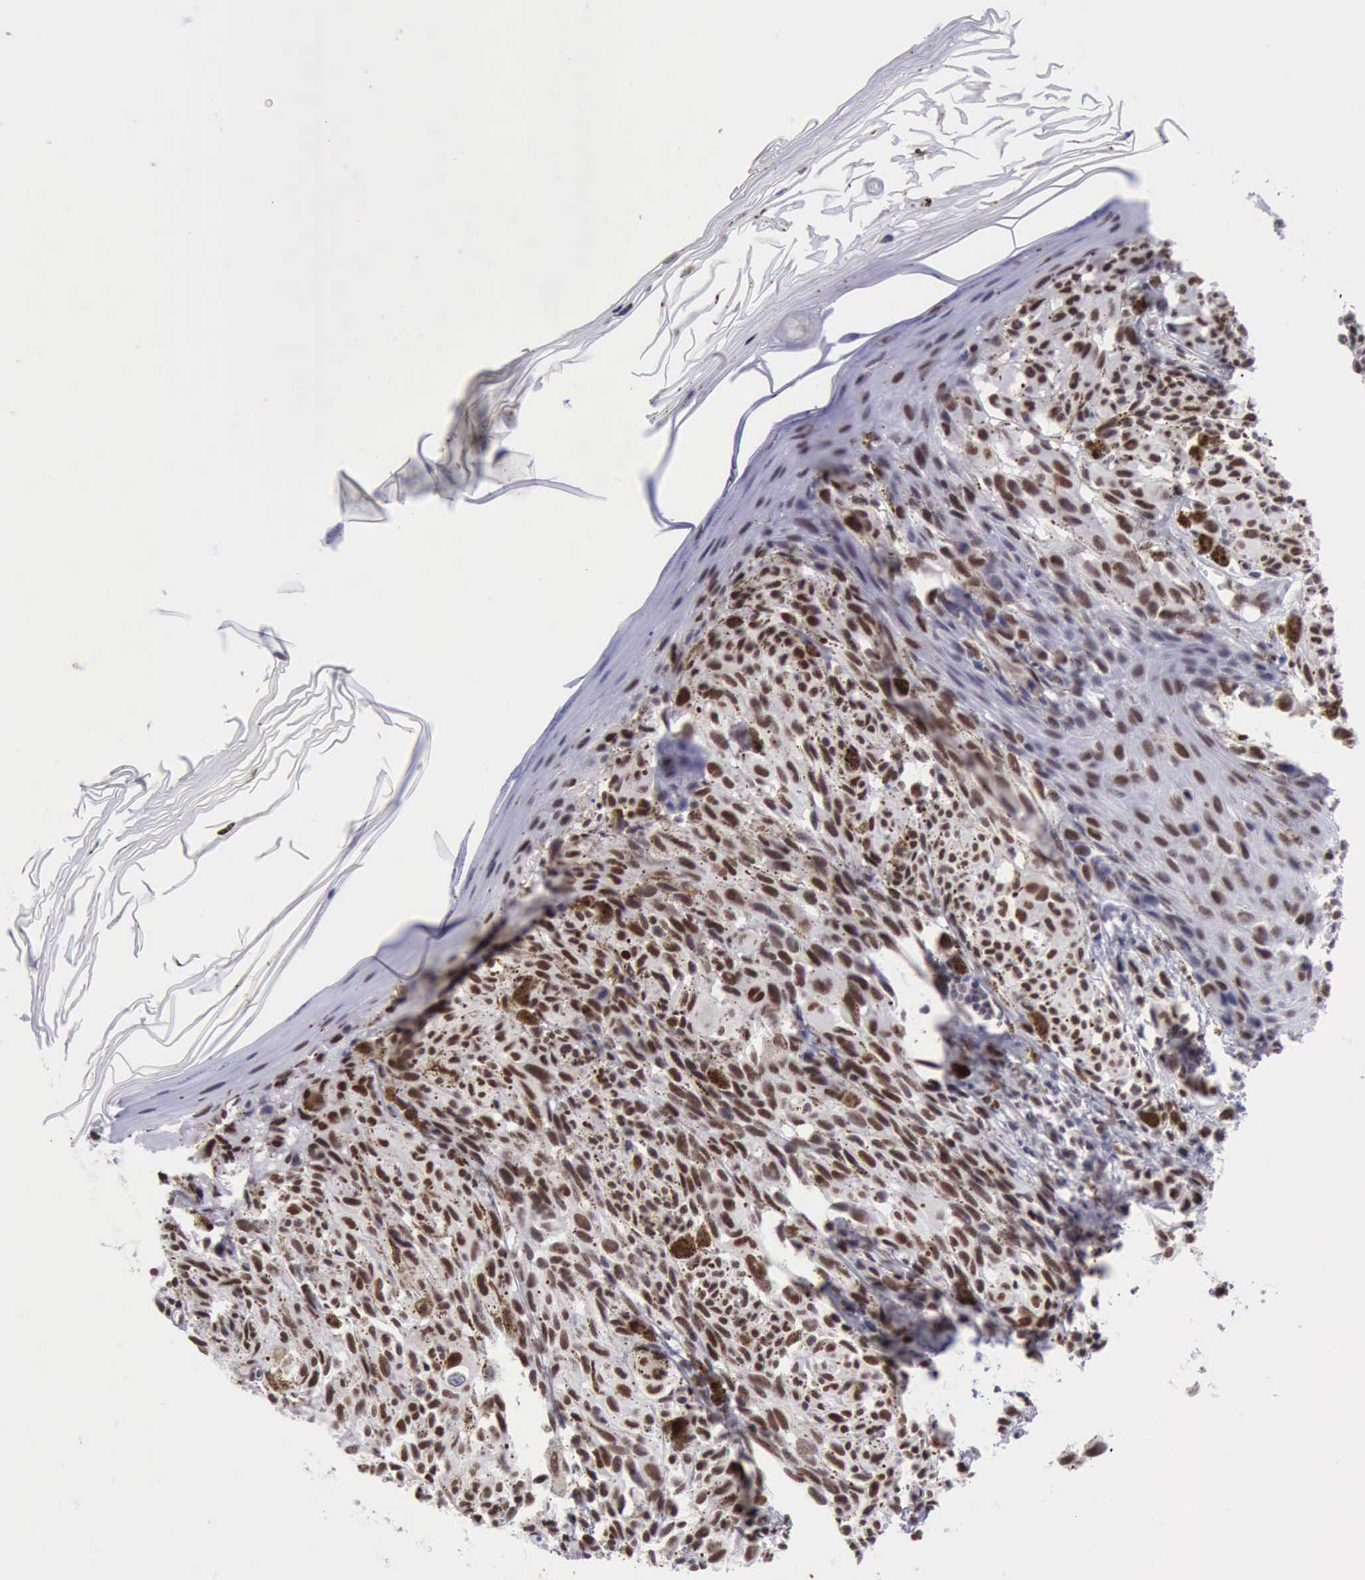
{"staining": {"intensity": "moderate", "quantity": ">75%", "location": "nuclear"}, "tissue": "melanoma", "cell_type": "Tumor cells", "image_type": "cancer", "snomed": [{"axis": "morphology", "description": "Malignant melanoma, NOS"}, {"axis": "topography", "description": "Skin"}], "caption": "Human malignant melanoma stained with a brown dye displays moderate nuclear positive staining in approximately >75% of tumor cells.", "gene": "ERCC4", "patient": {"sex": "female", "age": 72}}